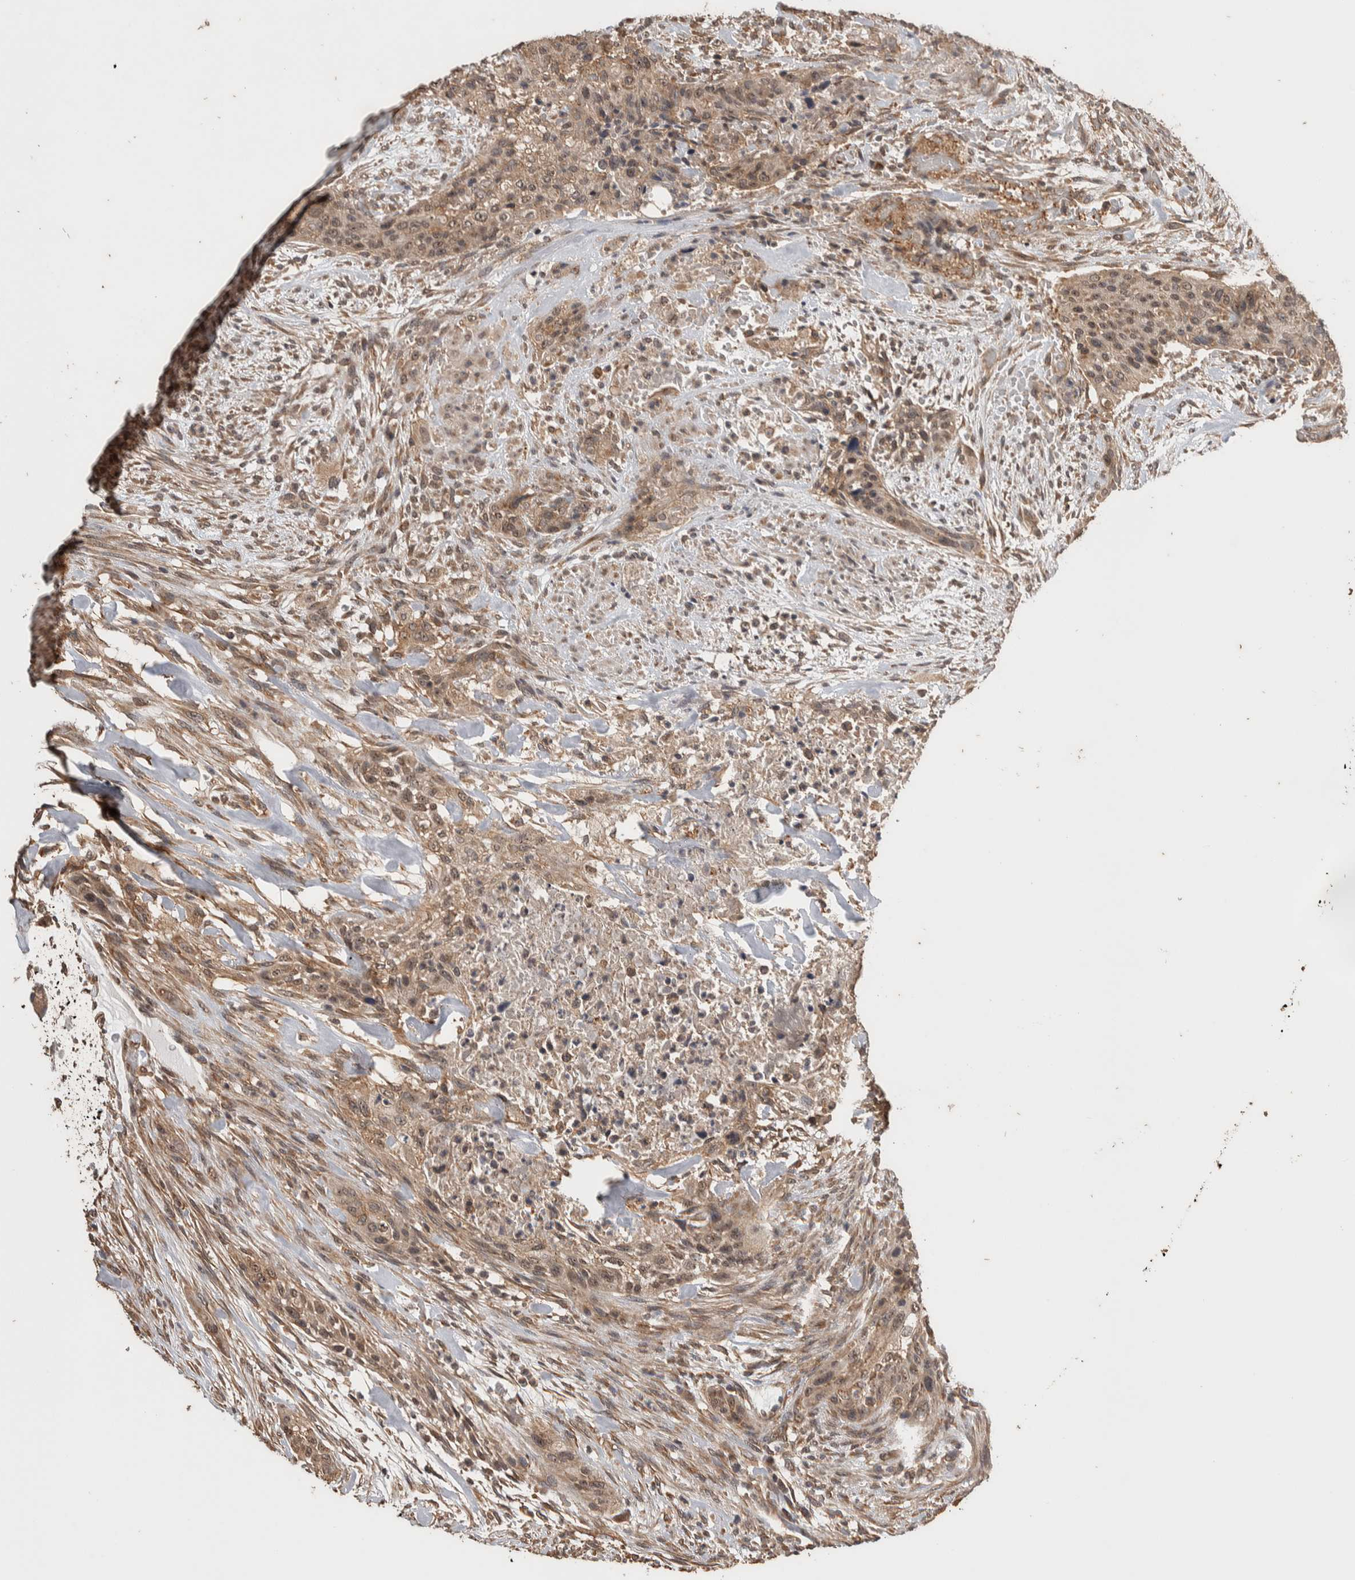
{"staining": {"intensity": "weak", "quantity": ">75%", "location": "cytoplasmic/membranous,nuclear"}, "tissue": "urothelial cancer", "cell_type": "Tumor cells", "image_type": "cancer", "snomed": [{"axis": "morphology", "description": "Urothelial carcinoma, High grade"}, {"axis": "topography", "description": "Urinary bladder"}], "caption": "Urothelial carcinoma (high-grade) stained with DAB immunohistochemistry reveals low levels of weak cytoplasmic/membranous and nuclear positivity in approximately >75% of tumor cells.", "gene": "DVL2", "patient": {"sex": "male", "age": 35}}